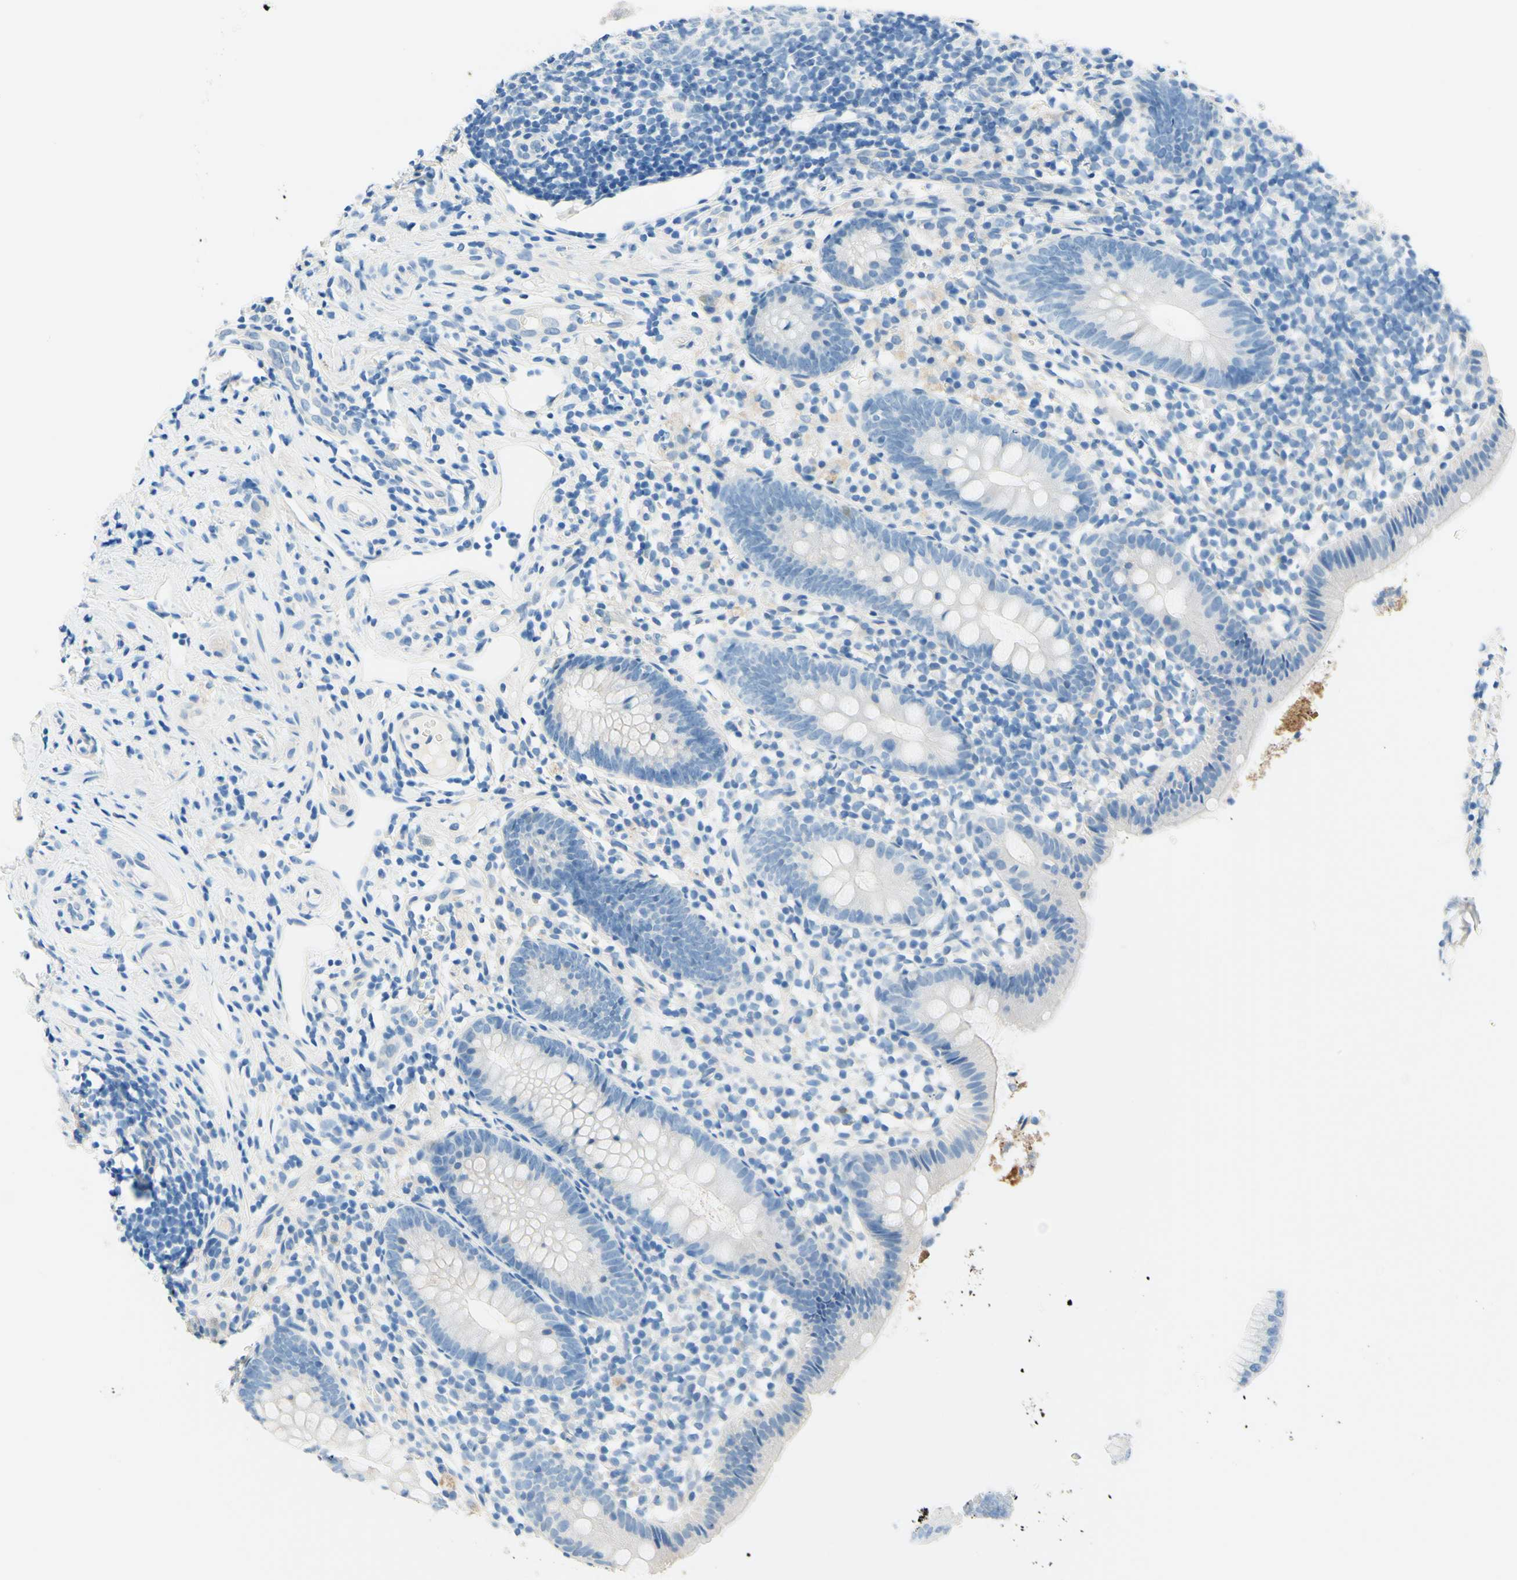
{"staining": {"intensity": "negative", "quantity": "none", "location": "none"}, "tissue": "appendix", "cell_type": "Glandular cells", "image_type": "normal", "snomed": [{"axis": "morphology", "description": "Normal tissue, NOS"}, {"axis": "topography", "description": "Appendix"}], "caption": "This is an IHC histopathology image of unremarkable appendix. There is no positivity in glandular cells.", "gene": "PASD1", "patient": {"sex": "female", "age": 20}}